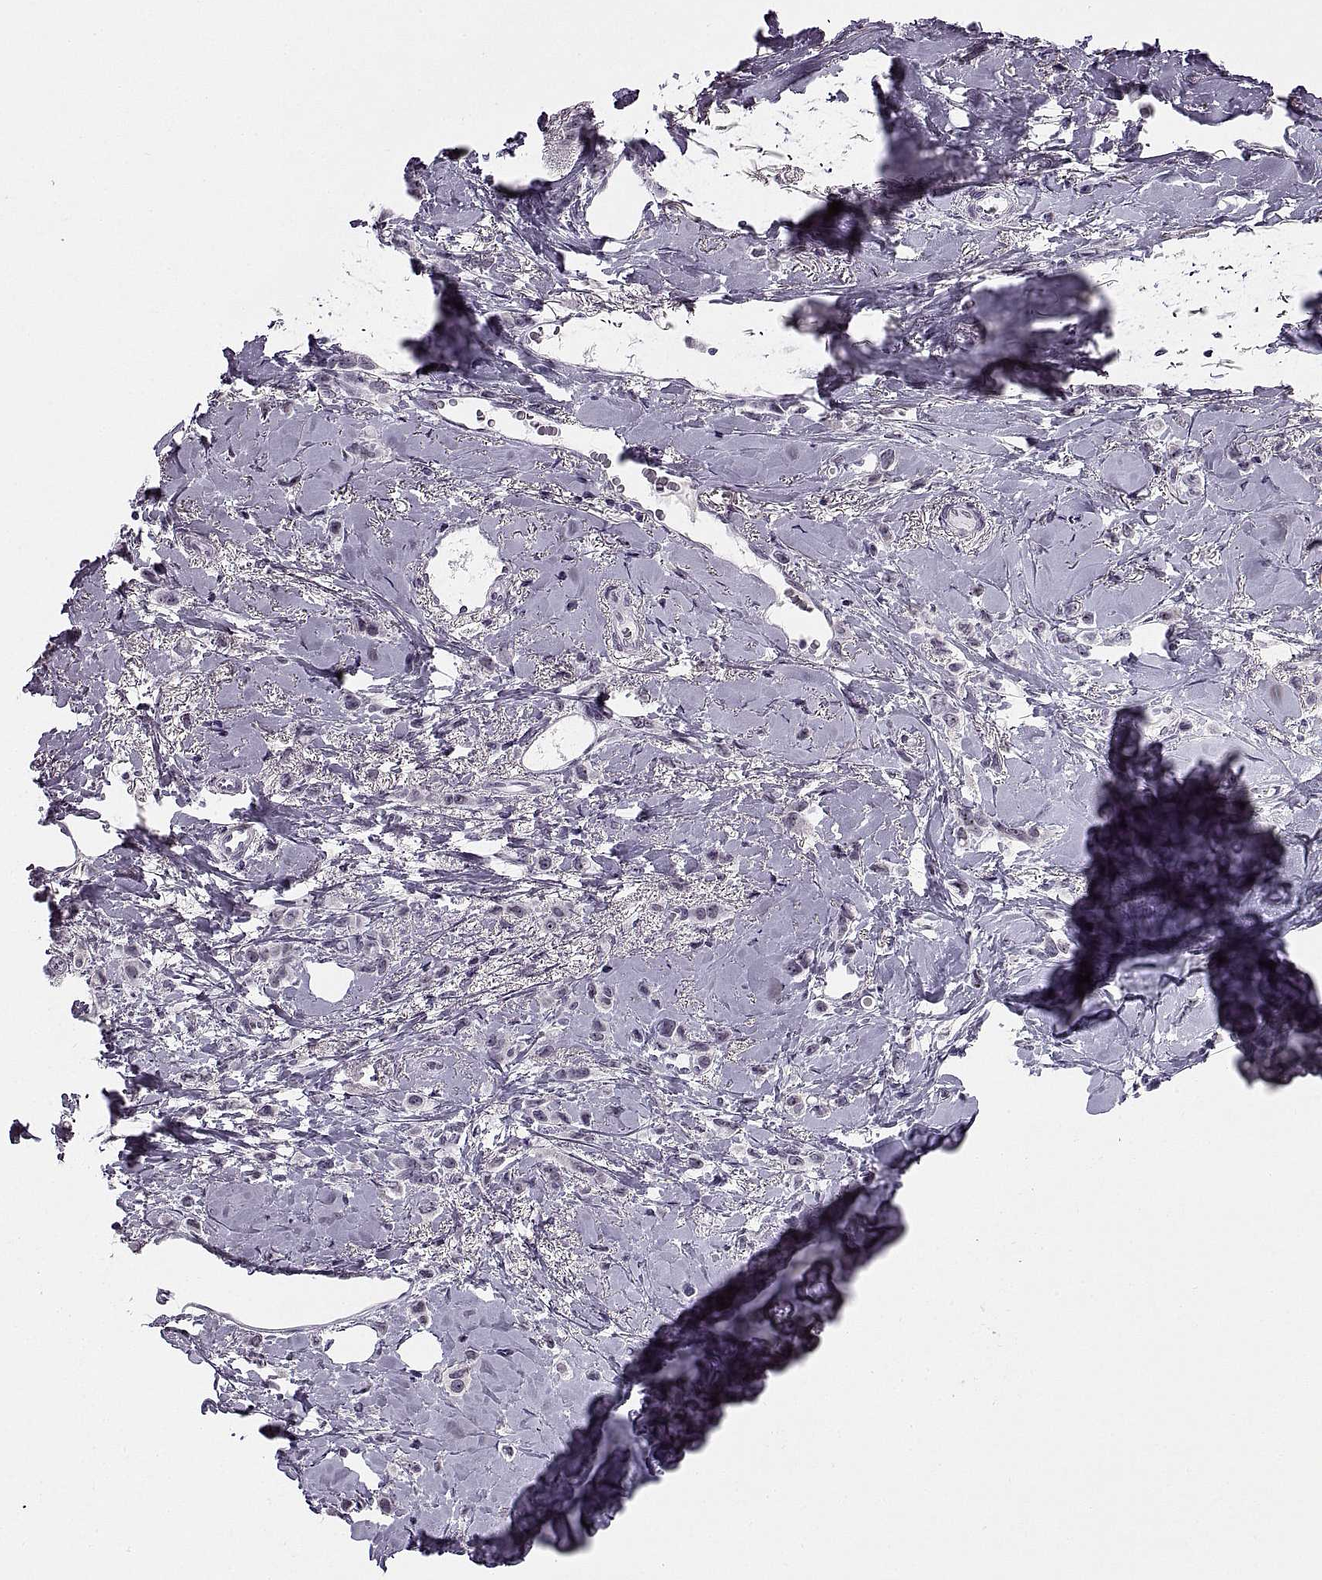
{"staining": {"intensity": "negative", "quantity": "none", "location": "none"}, "tissue": "breast cancer", "cell_type": "Tumor cells", "image_type": "cancer", "snomed": [{"axis": "morphology", "description": "Lobular carcinoma"}, {"axis": "topography", "description": "Breast"}], "caption": "An immunohistochemistry (IHC) photomicrograph of breast cancer is shown. There is no staining in tumor cells of breast cancer.", "gene": "TBC1D3G", "patient": {"sex": "female", "age": 66}}